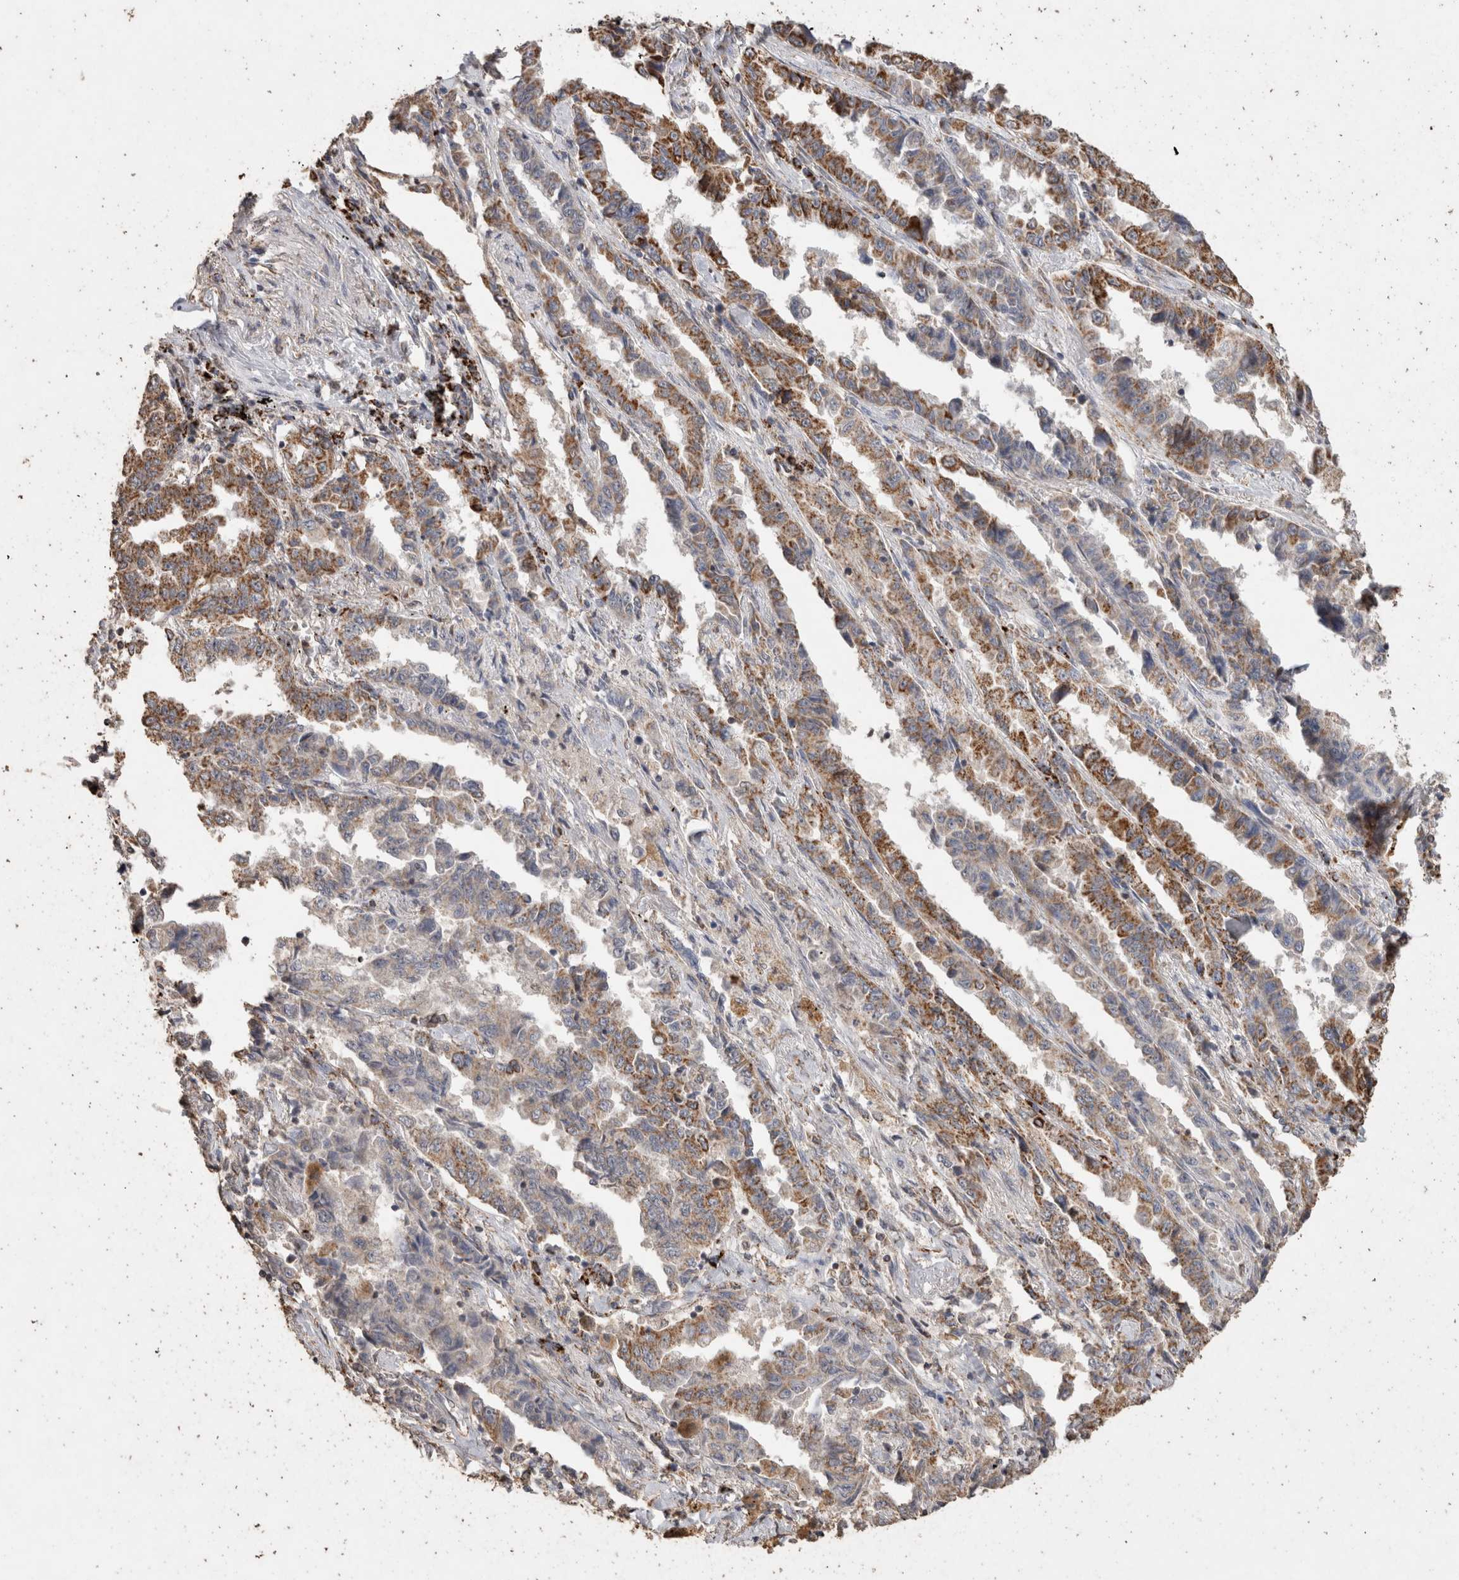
{"staining": {"intensity": "moderate", "quantity": ">75%", "location": "cytoplasmic/membranous"}, "tissue": "lung cancer", "cell_type": "Tumor cells", "image_type": "cancer", "snomed": [{"axis": "morphology", "description": "Adenocarcinoma, NOS"}, {"axis": "topography", "description": "Lung"}], "caption": "IHC (DAB) staining of lung cancer (adenocarcinoma) reveals moderate cytoplasmic/membranous protein expression in approximately >75% of tumor cells.", "gene": "ACADM", "patient": {"sex": "female", "age": 51}}